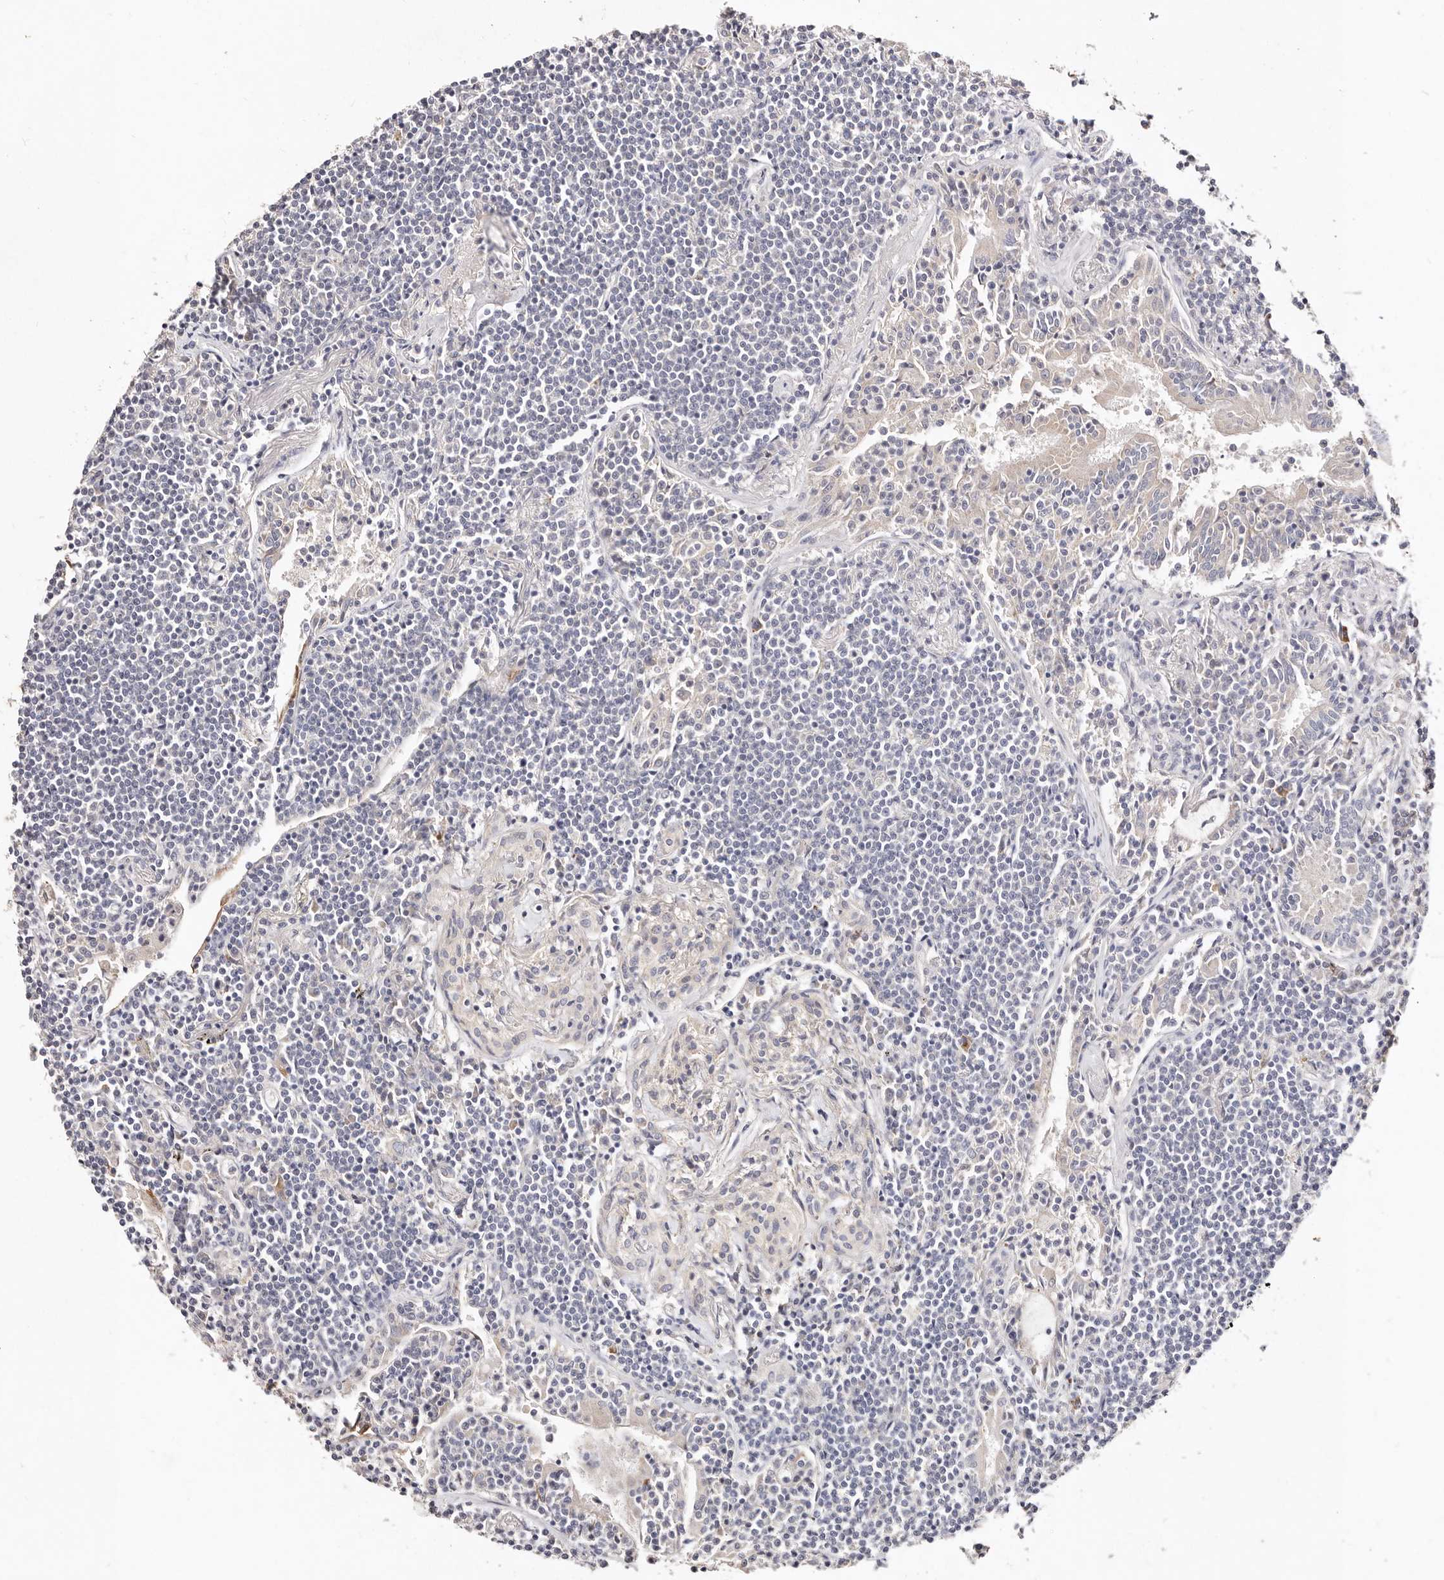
{"staining": {"intensity": "negative", "quantity": "none", "location": "none"}, "tissue": "lymphoma", "cell_type": "Tumor cells", "image_type": "cancer", "snomed": [{"axis": "morphology", "description": "Malignant lymphoma, non-Hodgkin's type, Low grade"}, {"axis": "topography", "description": "Lung"}], "caption": "The immunohistochemistry histopathology image has no significant positivity in tumor cells of malignant lymphoma, non-Hodgkin's type (low-grade) tissue. (DAB immunohistochemistry visualized using brightfield microscopy, high magnification).", "gene": "VIPAS39", "patient": {"sex": "female", "age": 71}}